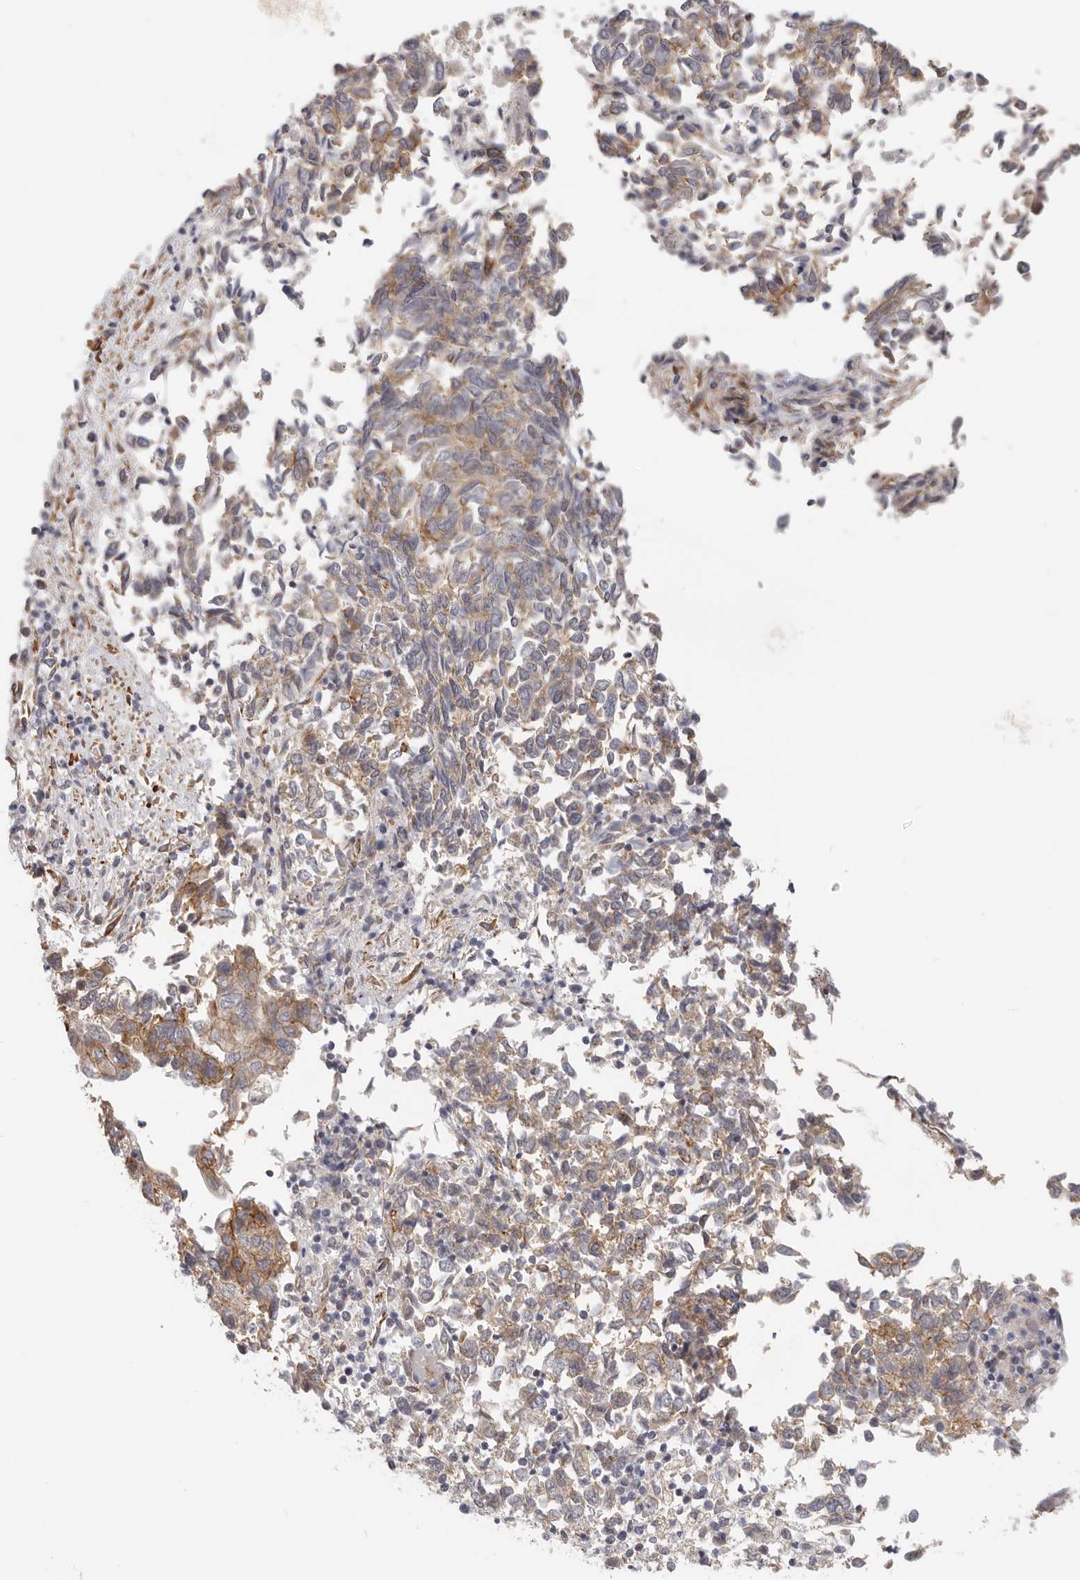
{"staining": {"intensity": "moderate", "quantity": "25%-75%", "location": "cytoplasmic/membranous"}, "tissue": "endometrial cancer", "cell_type": "Tumor cells", "image_type": "cancer", "snomed": [{"axis": "morphology", "description": "Adenocarcinoma, NOS"}, {"axis": "topography", "description": "Endometrium"}], "caption": "Protein staining of endometrial cancer (adenocarcinoma) tissue shows moderate cytoplasmic/membranous expression in approximately 25%-75% of tumor cells. (IHC, brightfield microscopy, high magnification).", "gene": "AFDN", "patient": {"sex": "female", "age": 80}}